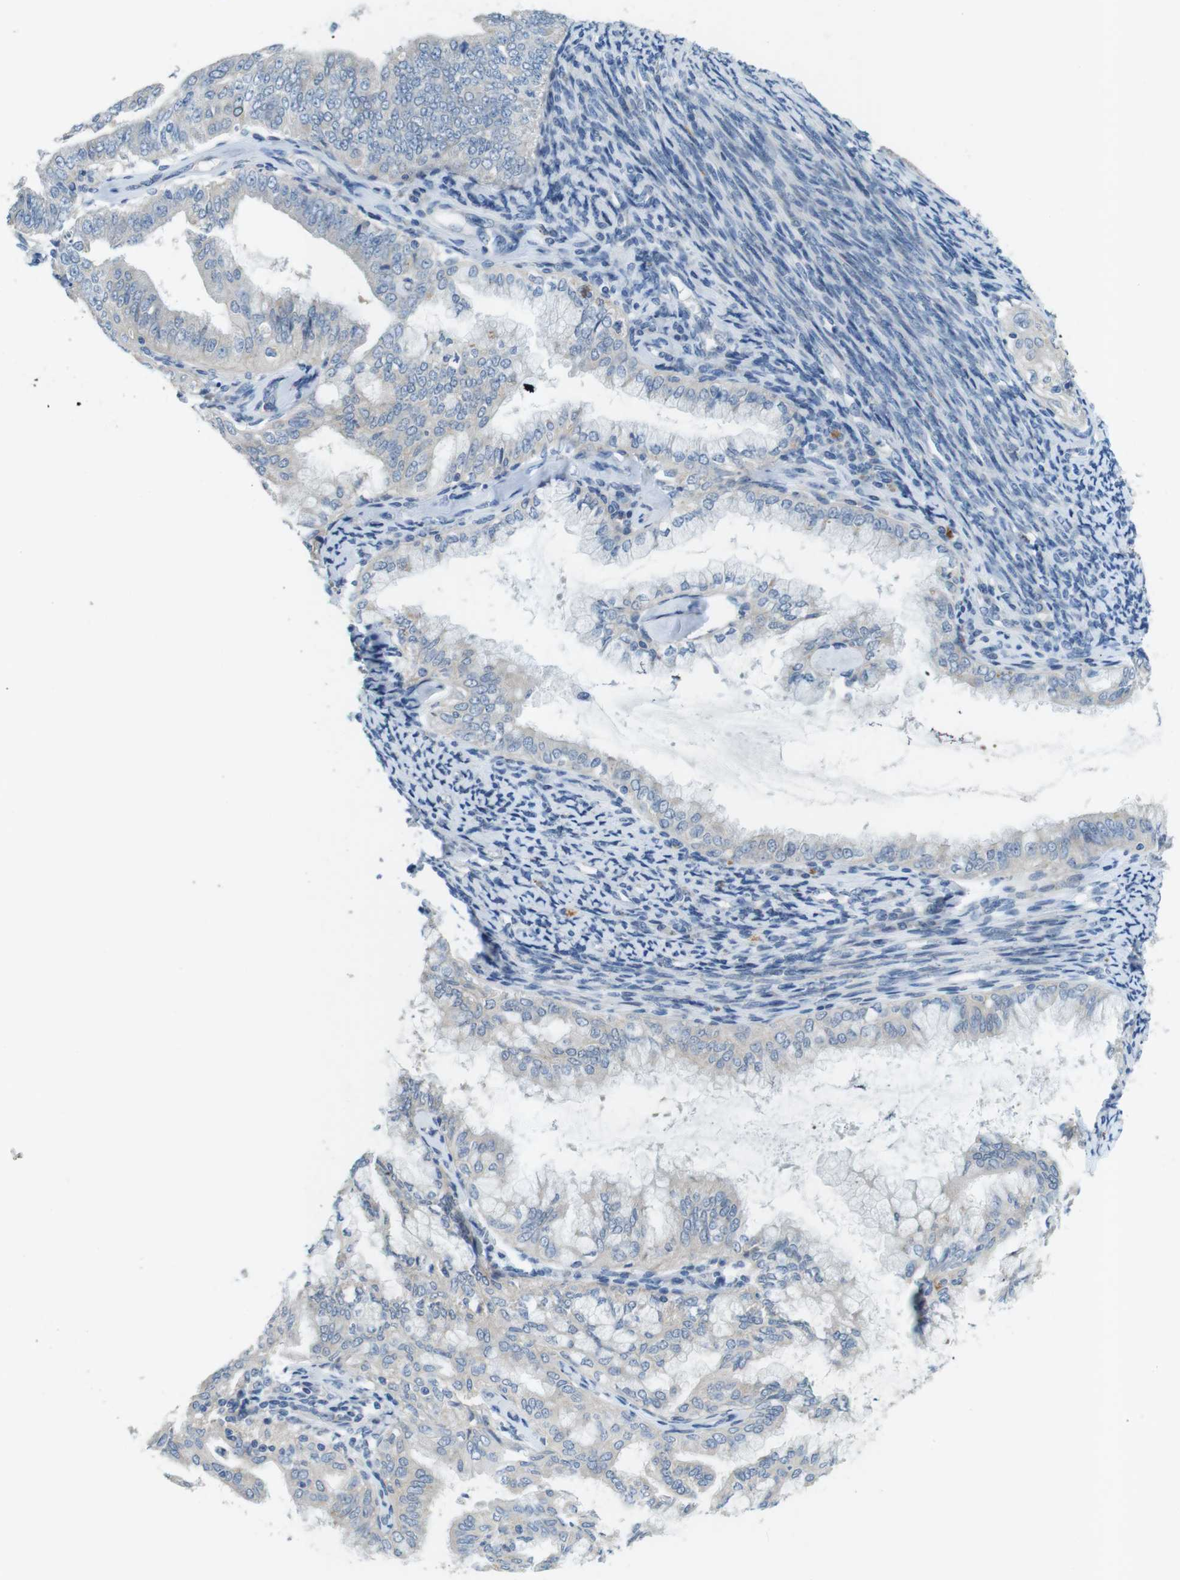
{"staining": {"intensity": "negative", "quantity": "none", "location": "none"}, "tissue": "endometrial cancer", "cell_type": "Tumor cells", "image_type": "cancer", "snomed": [{"axis": "morphology", "description": "Adenocarcinoma, NOS"}, {"axis": "topography", "description": "Endometrium"}], "caption": "This is a photomicrograph of IHC staining of endometrial cancer (adenocarcinoma), which shows no expression in tumor cells.", "gene": "TYW1", "patient": {"sex": "female", "age": 63}}